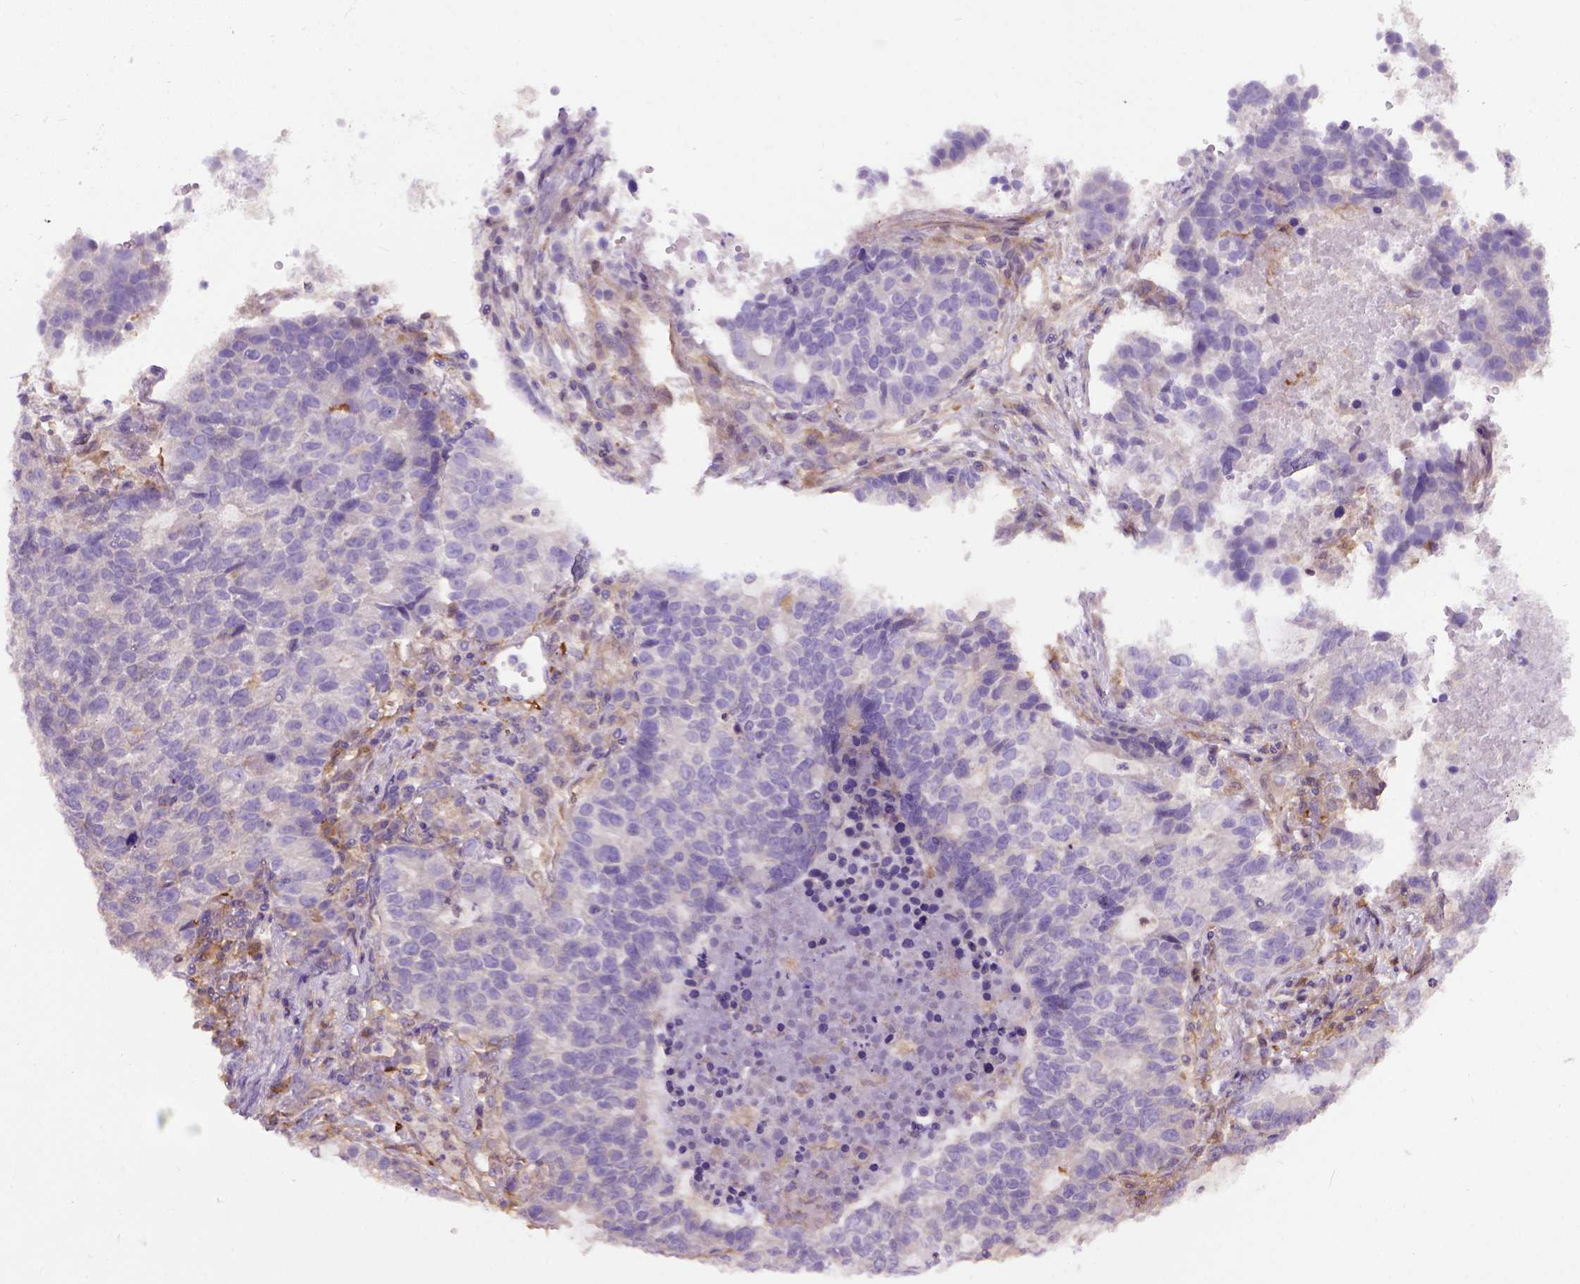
{"staining": {"intensity": "negative", "quantity": "none", "location": "none"}, "tissue": "lung cancer", "cell_type": "Tumor cells", "image_type": "cancer", "snomed": [{"axis": "morphology", "description": "Adenocarcinoma, NOS"}, {"axis": "topography", "description": "Lung"}], "caption": "There is no significant staining in tumor cells of lung cancer.", "gene": "SEMA4F", "patient": {"sex": "male", "age": 57}}